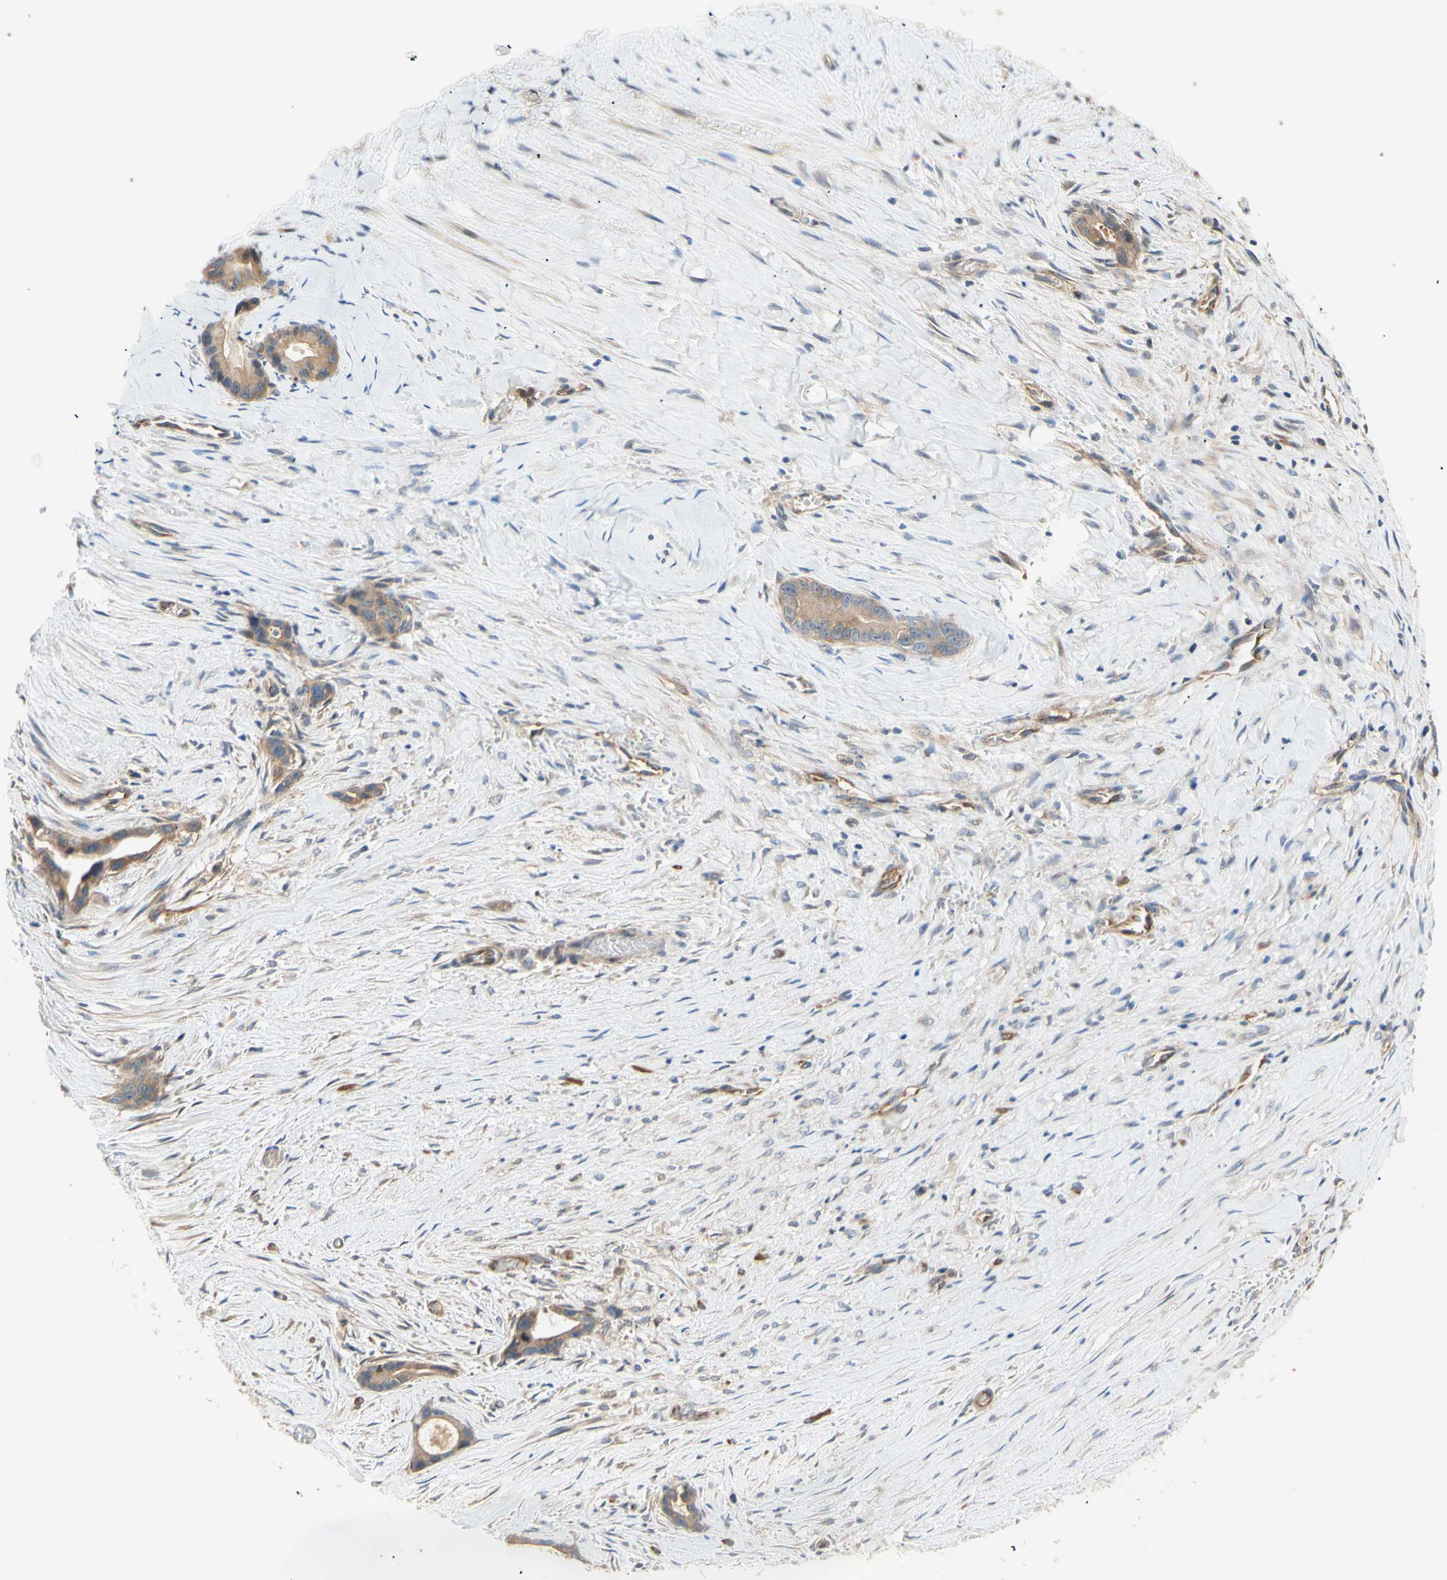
{"staining": {"intensity": "moderate", "quantity": ">75%", "location": "cytoplasmic/membranous"}, "tissue": "liver cancer", "cell_type": "Tumor cells", "image_type": "cancer", "snomed": [{"axis": "morphology", "description": "Cholangiocarcinoma"}, {"axis": "topography", "description": "Liver"}], "caption": "This is an image of immunohistochemistry (IHC) staining of liver cancer, which shows moderate expression in the cytoplasmic/membranous of tumor cells.", "gene": "DYNLRB1", "patient": {"sex": "female", "age": 55}}